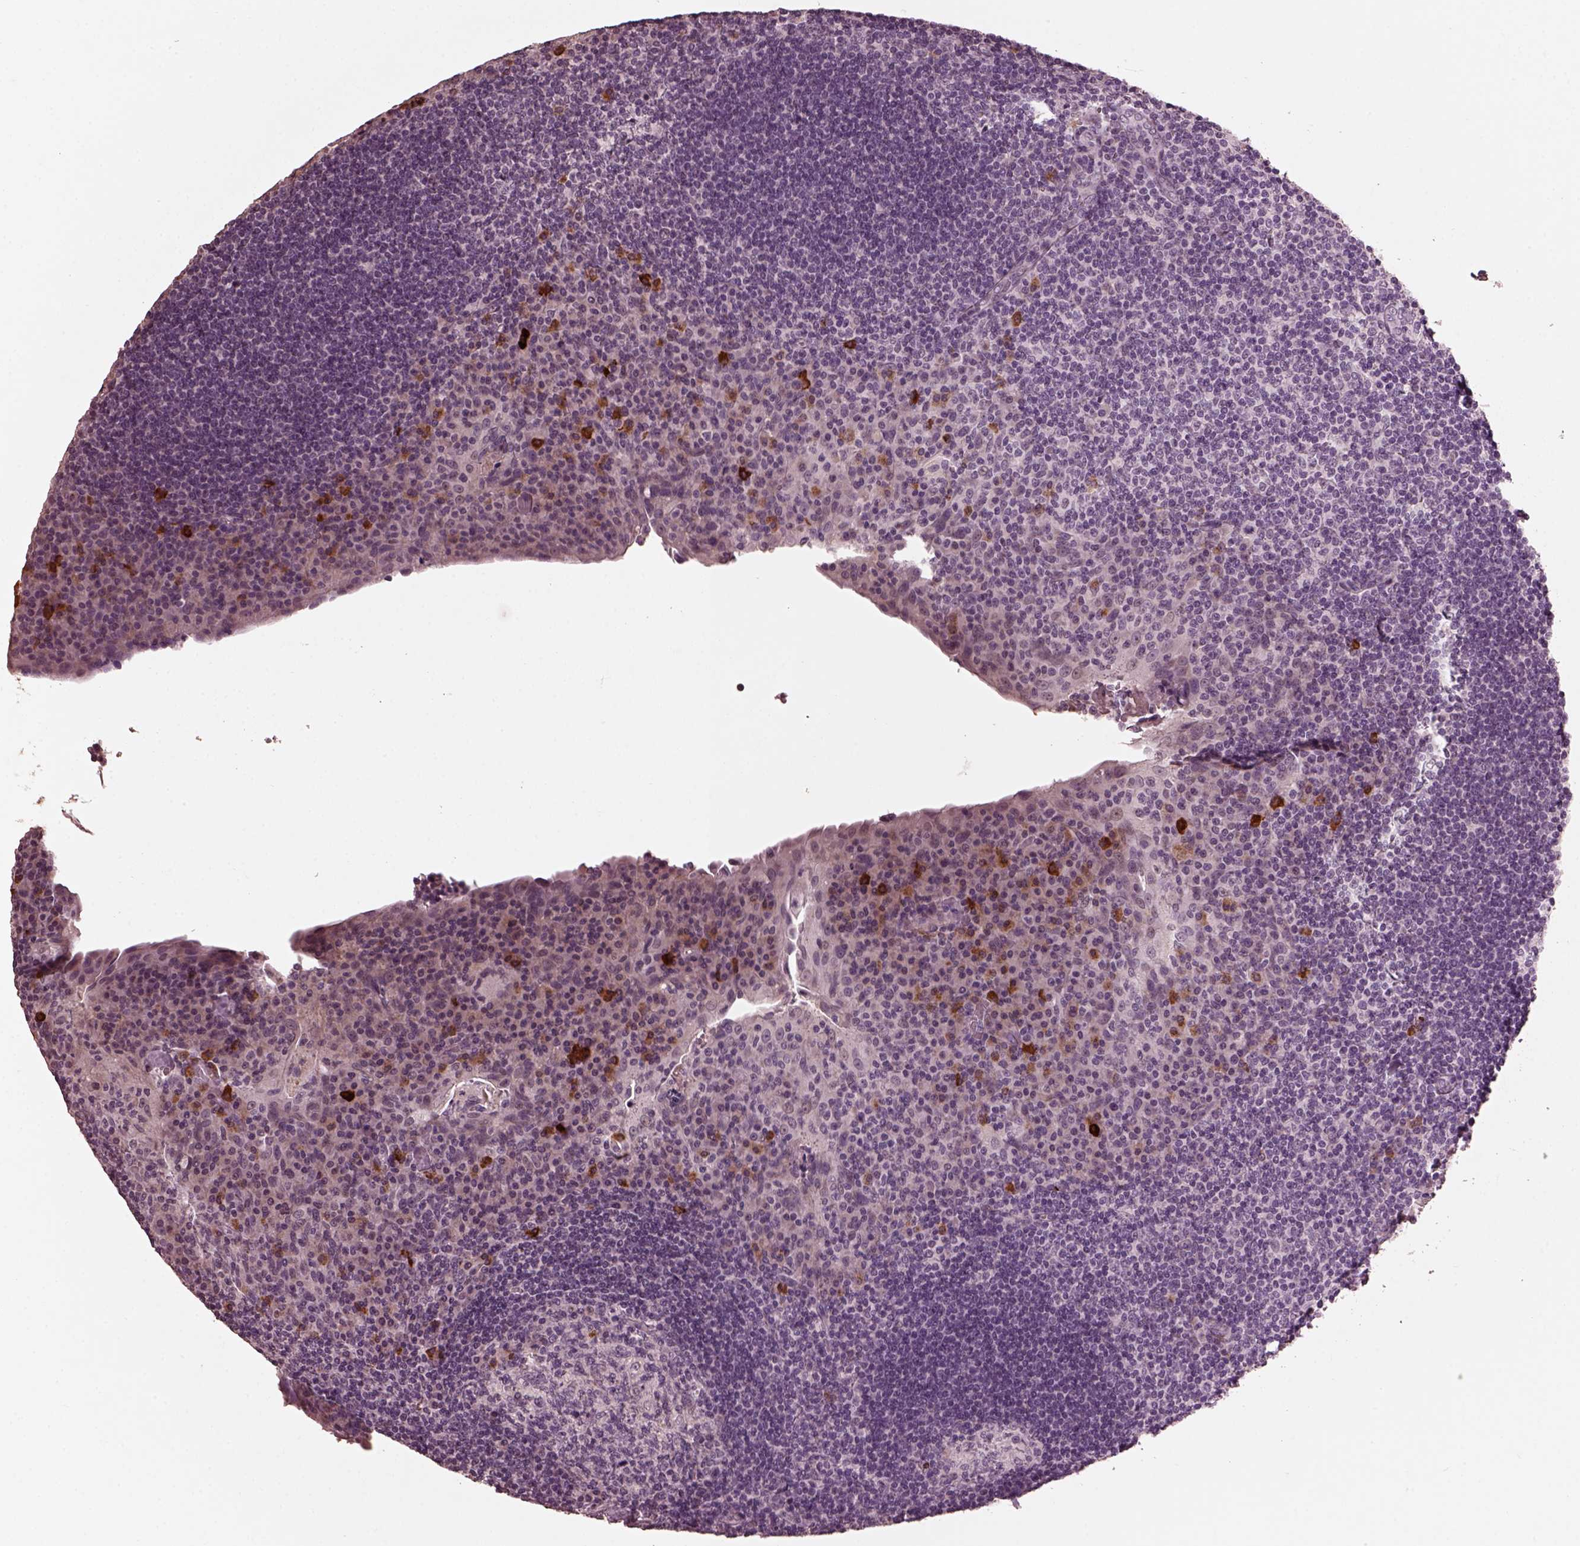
{"staining": {"intensity": "negative", "quantity": "none", "location": "none"}, "tissue": "tonsil", "cell_type": "Germinal center cells", "image_type": "normal", "snomed": [{"axis": "morphology", "description": "Normal tissue, NOS"}, {"axis": "topography", "description": "Tonsil"}], "caption": "High power microscopy photomicrograph of an immunohistochemistry (IHC) photomicrograph of benign tonsil, revealing no significant expression in germinal center cells.", "gene": "IL18RAP", "patient": {"sex": "male", "age": 17}}